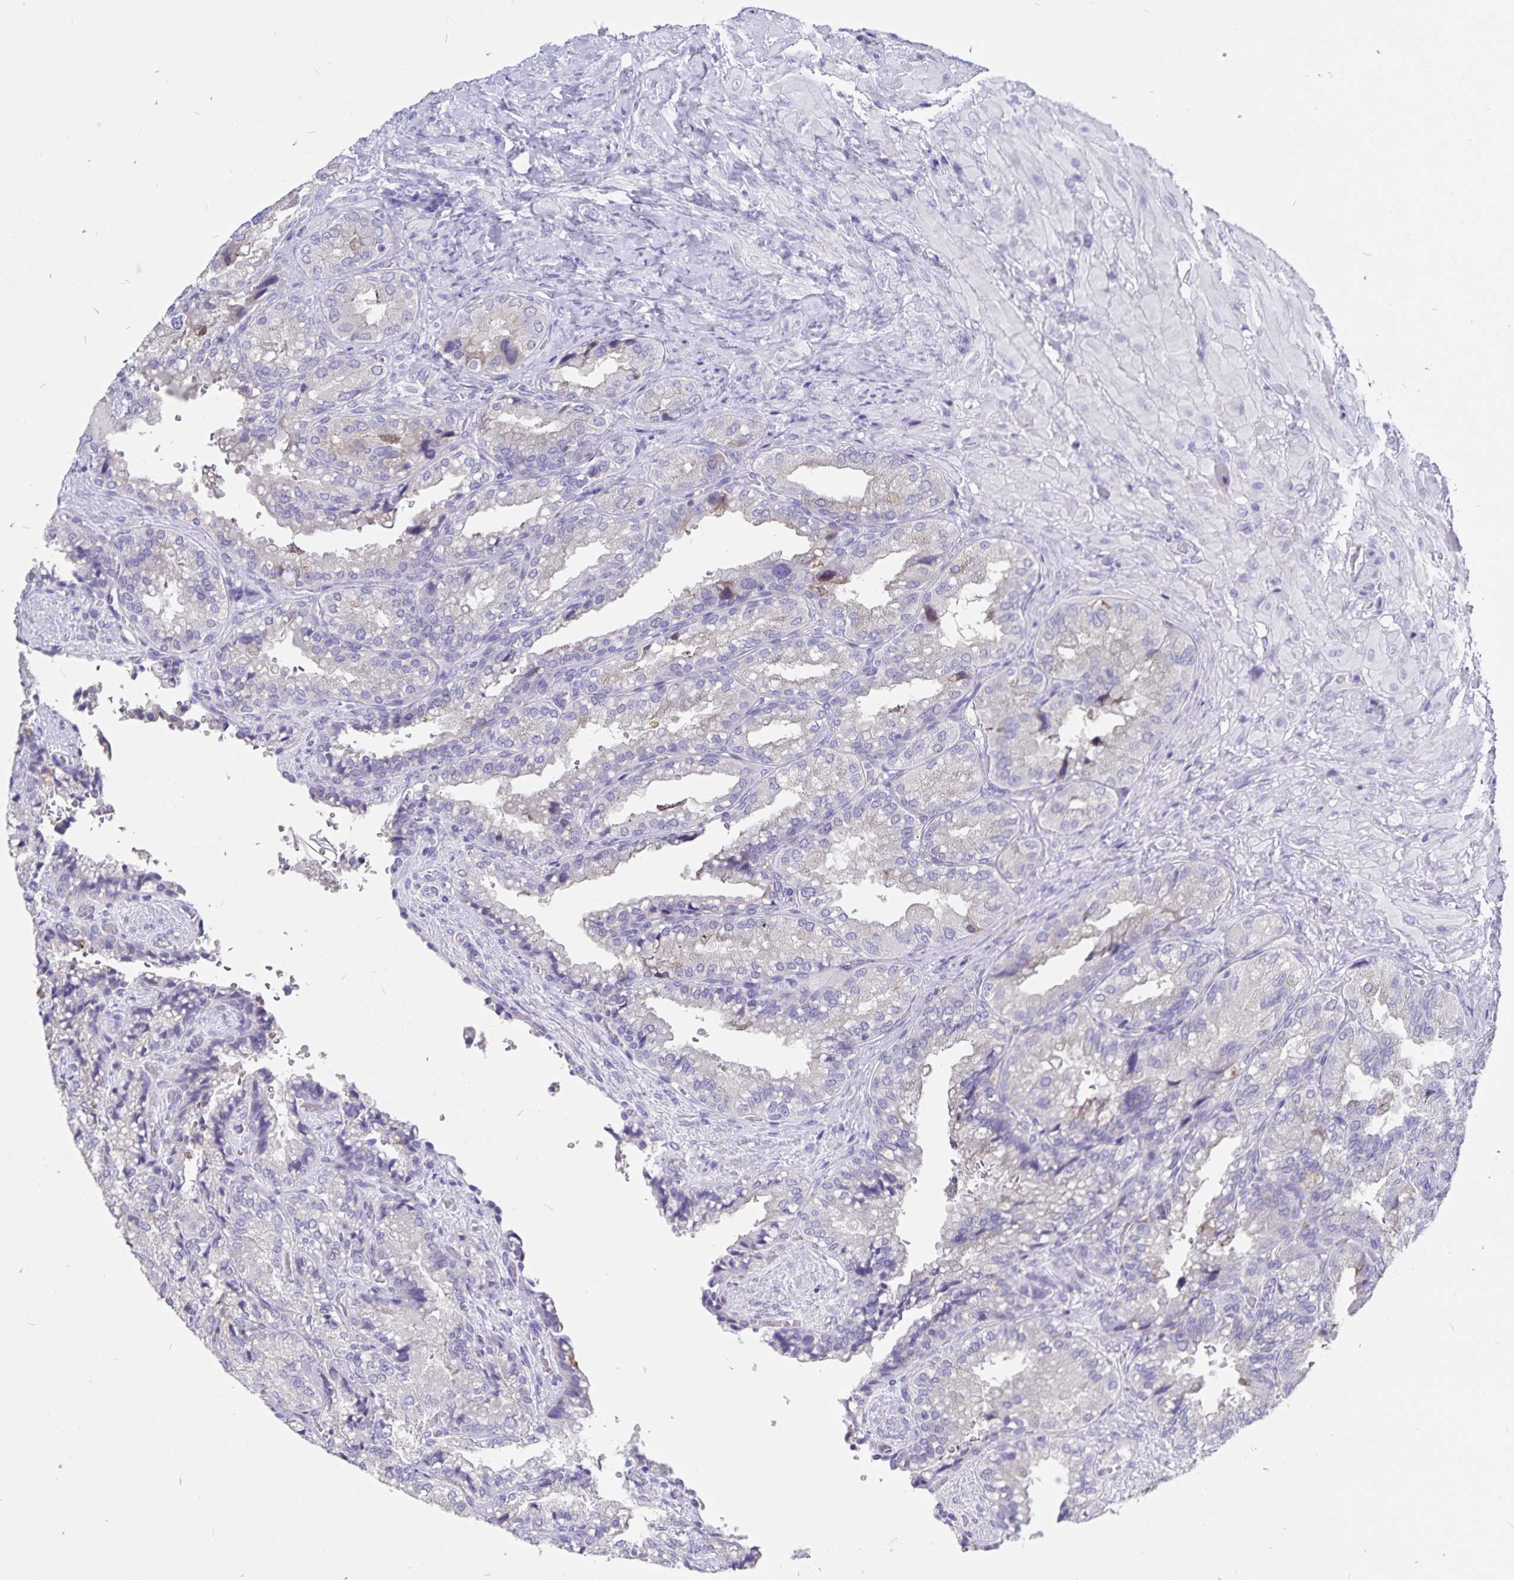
{"staining": {"intensity": "weak", "quantity": "<25%", "location": "cytoplasmic/membranous"}, "tissue": "seminal vesicle", "cell_type": "Glandular cells", "image_type": "normal", "snomed": [{"axis": "morphology", "description": "Normal tissue, NOS"}, {"axis": "topography", "description": "Seminal veicle"}], "caption": "IHC micrograph of unremarkable human seminal vesicle stained for a protein (brown), which shows no expression in glandular cells. Nuclei are stained in blue.", "gene": "SNTN", "patient": {"sex": "male", "age": 57}}